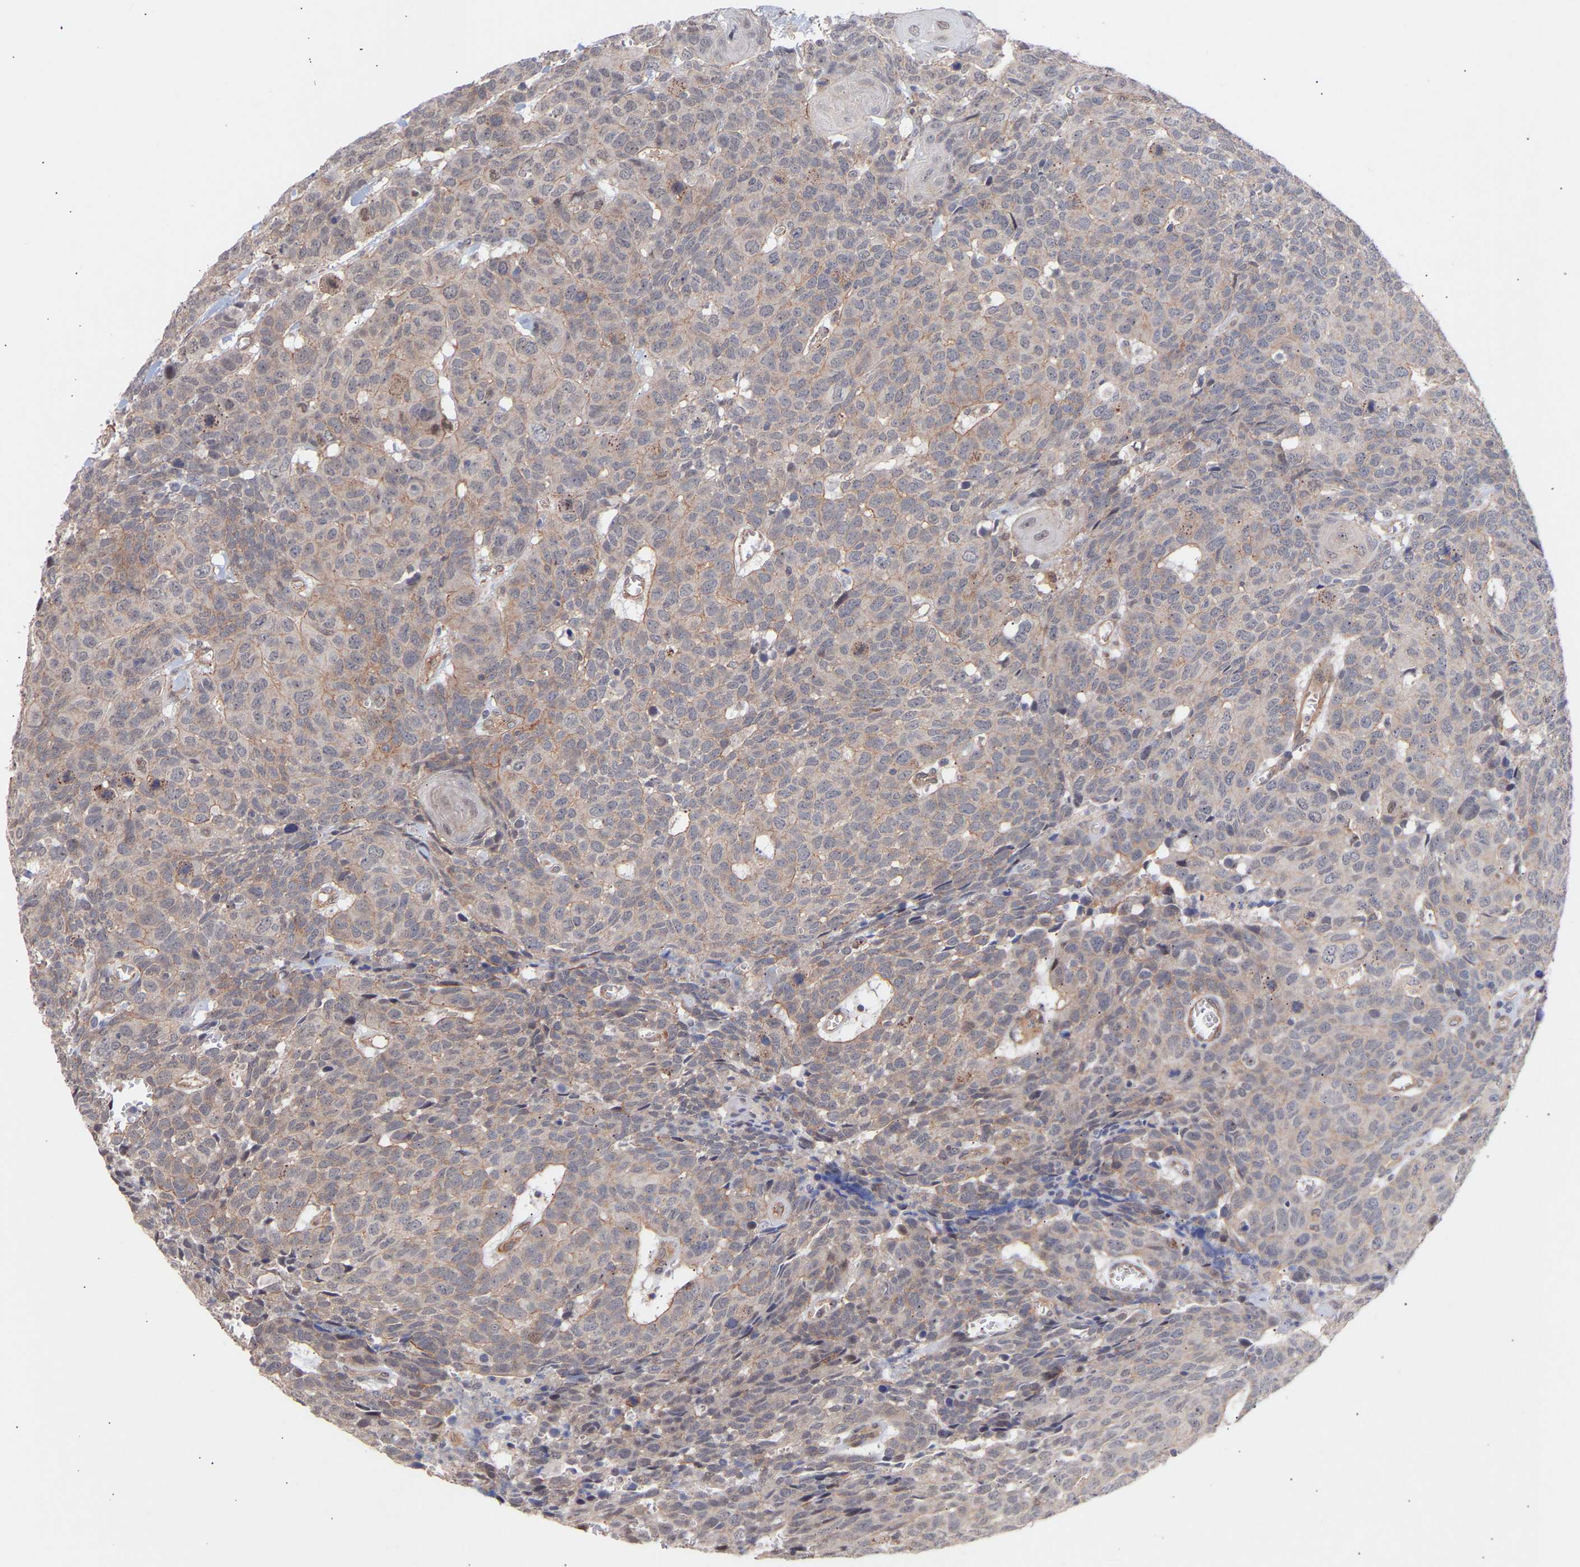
{"staining": {"intensity": "weak", "quantity": "<25%", "location": "cytoplasmic/membranous"}, "tissue": "head and neck cancer", "cell_type": "Tumor cells", "image_type": "cancer", "snomed": [{"axis": "morphology", "description": "Squamous cell carcinoma, NOS"}, {"axis": "topography", "description": "Head-Neck"}], "caption": "High power microscopy micrograph of an immunohistochemistry (IHC) image of head and neck cancer (squamous cell carcinoma), revealing no significant staining in tumor cells.", "gene": "PDLIM5", "patient": {"sex": "male", "age": 66}}